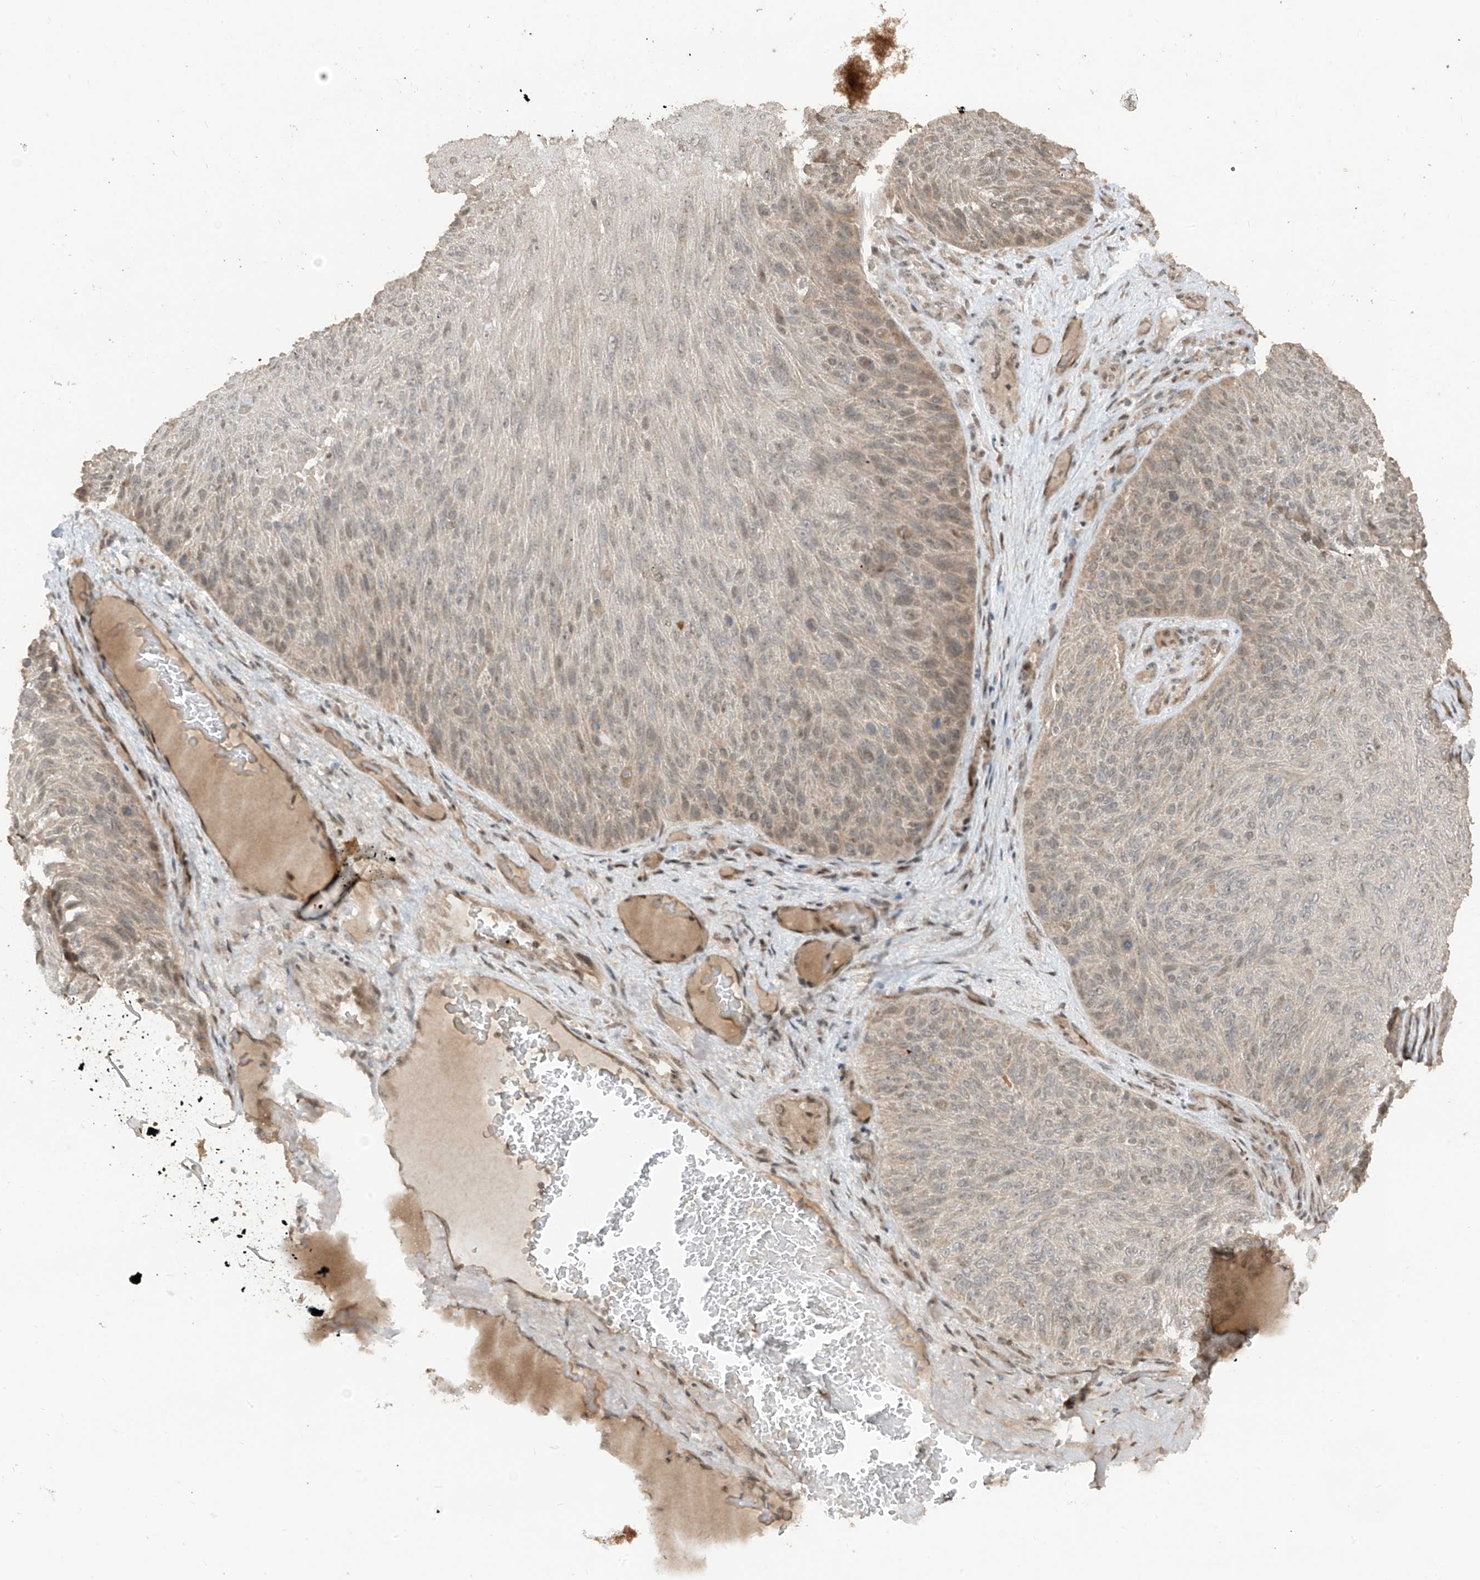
{"staining": {"intensity": "weak", "quantity": "<25%", "location": "cytoplasmic/membranous,nuclear"}, "tissue": "skin cancer", "cell_type": "Tumor cells", "image_type": "cancer", "snomed": [{"axis": "morphology", "description": "Squamous cell carcinoma, NOS"}, {"axis": "topography", "description": "Skin"}], "caption": "This is an immunohistochemistry histopathology image of human skin cancer (squamous cell carcinoma). There is no expression in tumor cells.", "gene": "COLGALT2", "patient": {"sex": "female", "age": 88}}